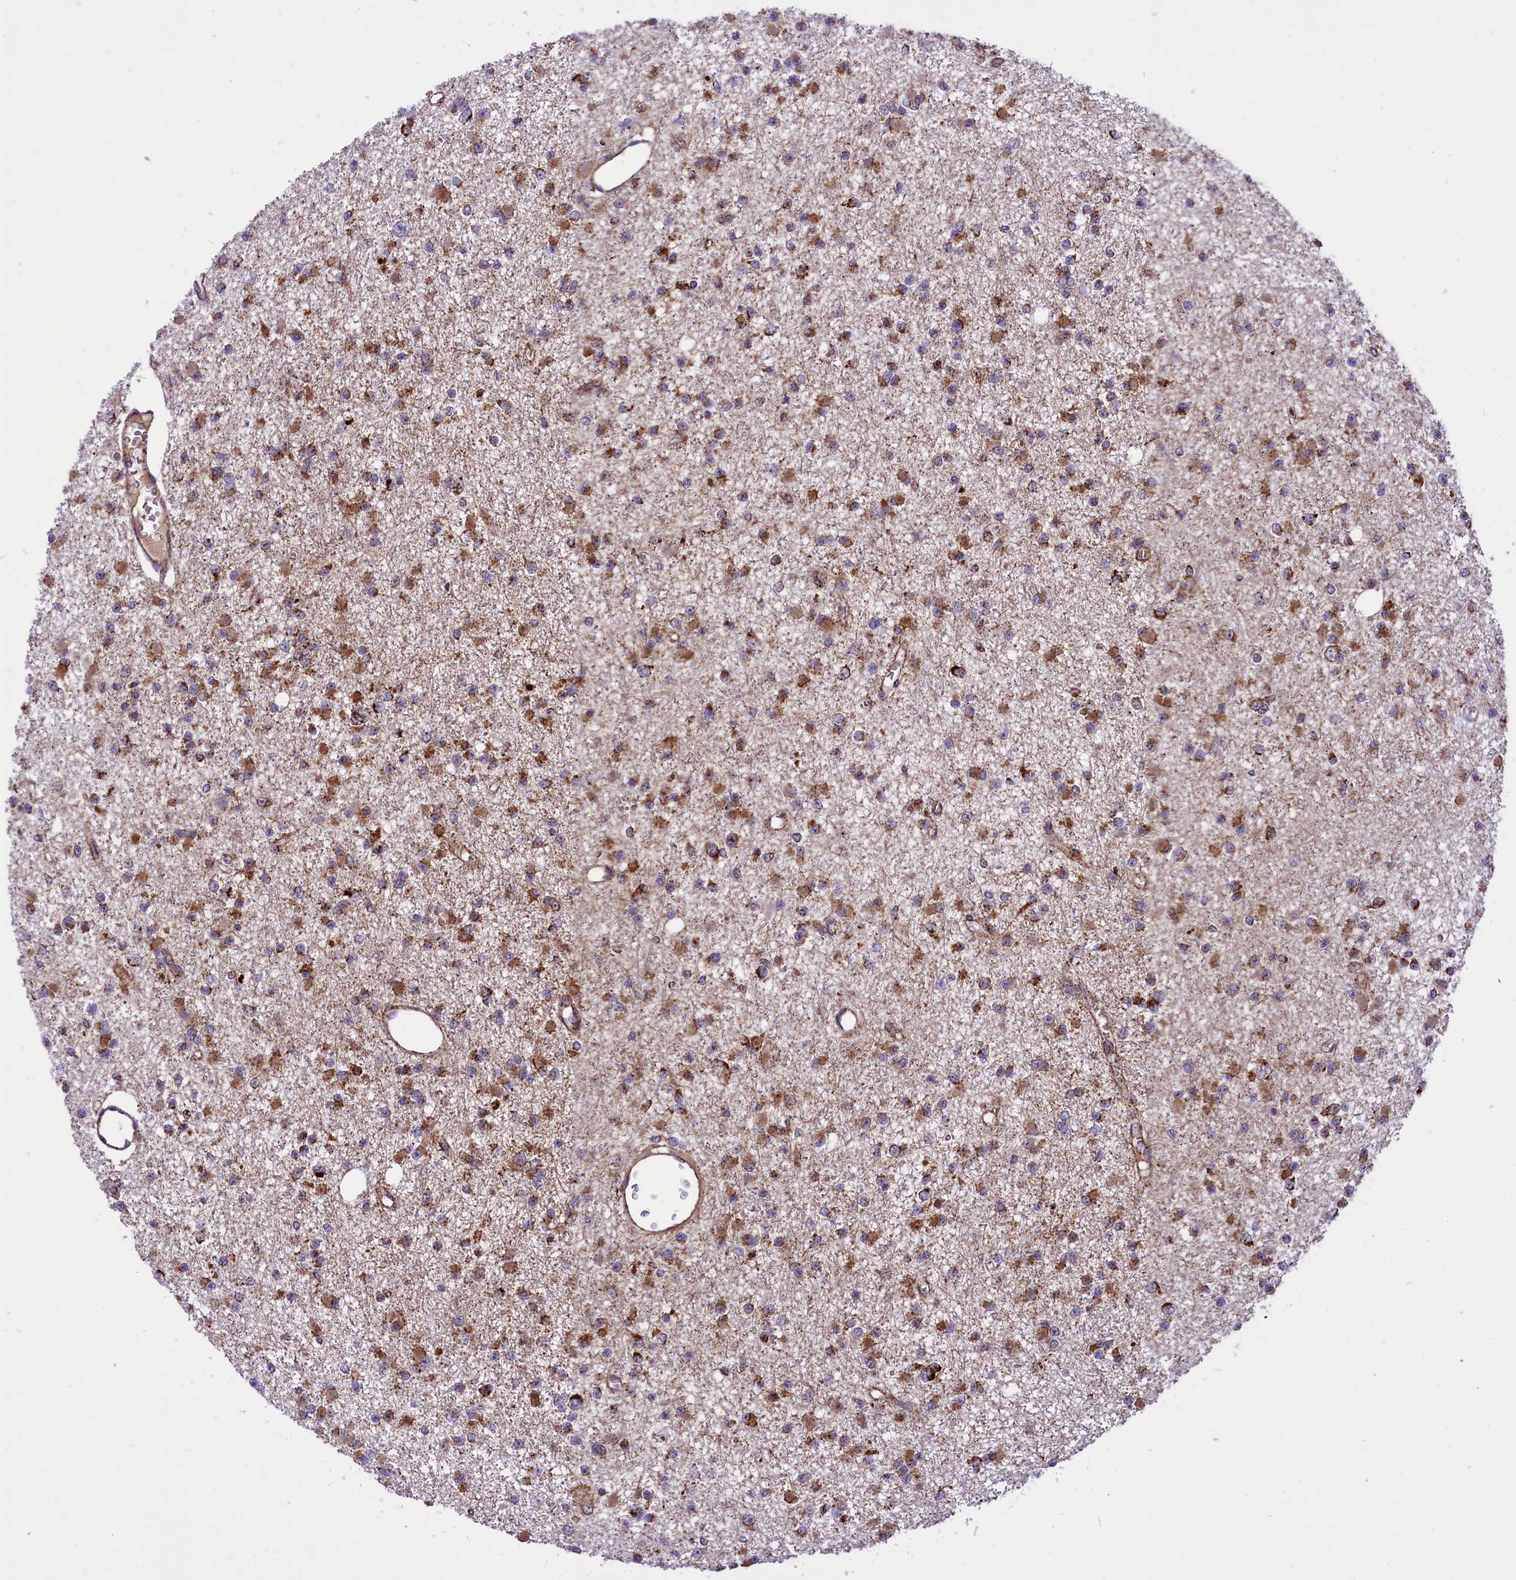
{"staining": {"intensity": "moderate", "quantity": ">75%", "location": "cytoplasmic/membranous"}, "tissue": "glioma", "cell_type": "Tumor cells", "image_type": "cancer", "snomed": [{"axis": "morphology", "description": "Glioma, malignant, Low grade"}, {"axis": "topography", "description": "Brain"}], "caption": "An image showing moderate cytoplasmic/membranous expression in about >75% of tumor cells in malignant glioma (low-grade), as visualized by brown immunohistochemical staining.", "gene": "NDUFS5", "patient": {"sex": "female", "age": 22}}